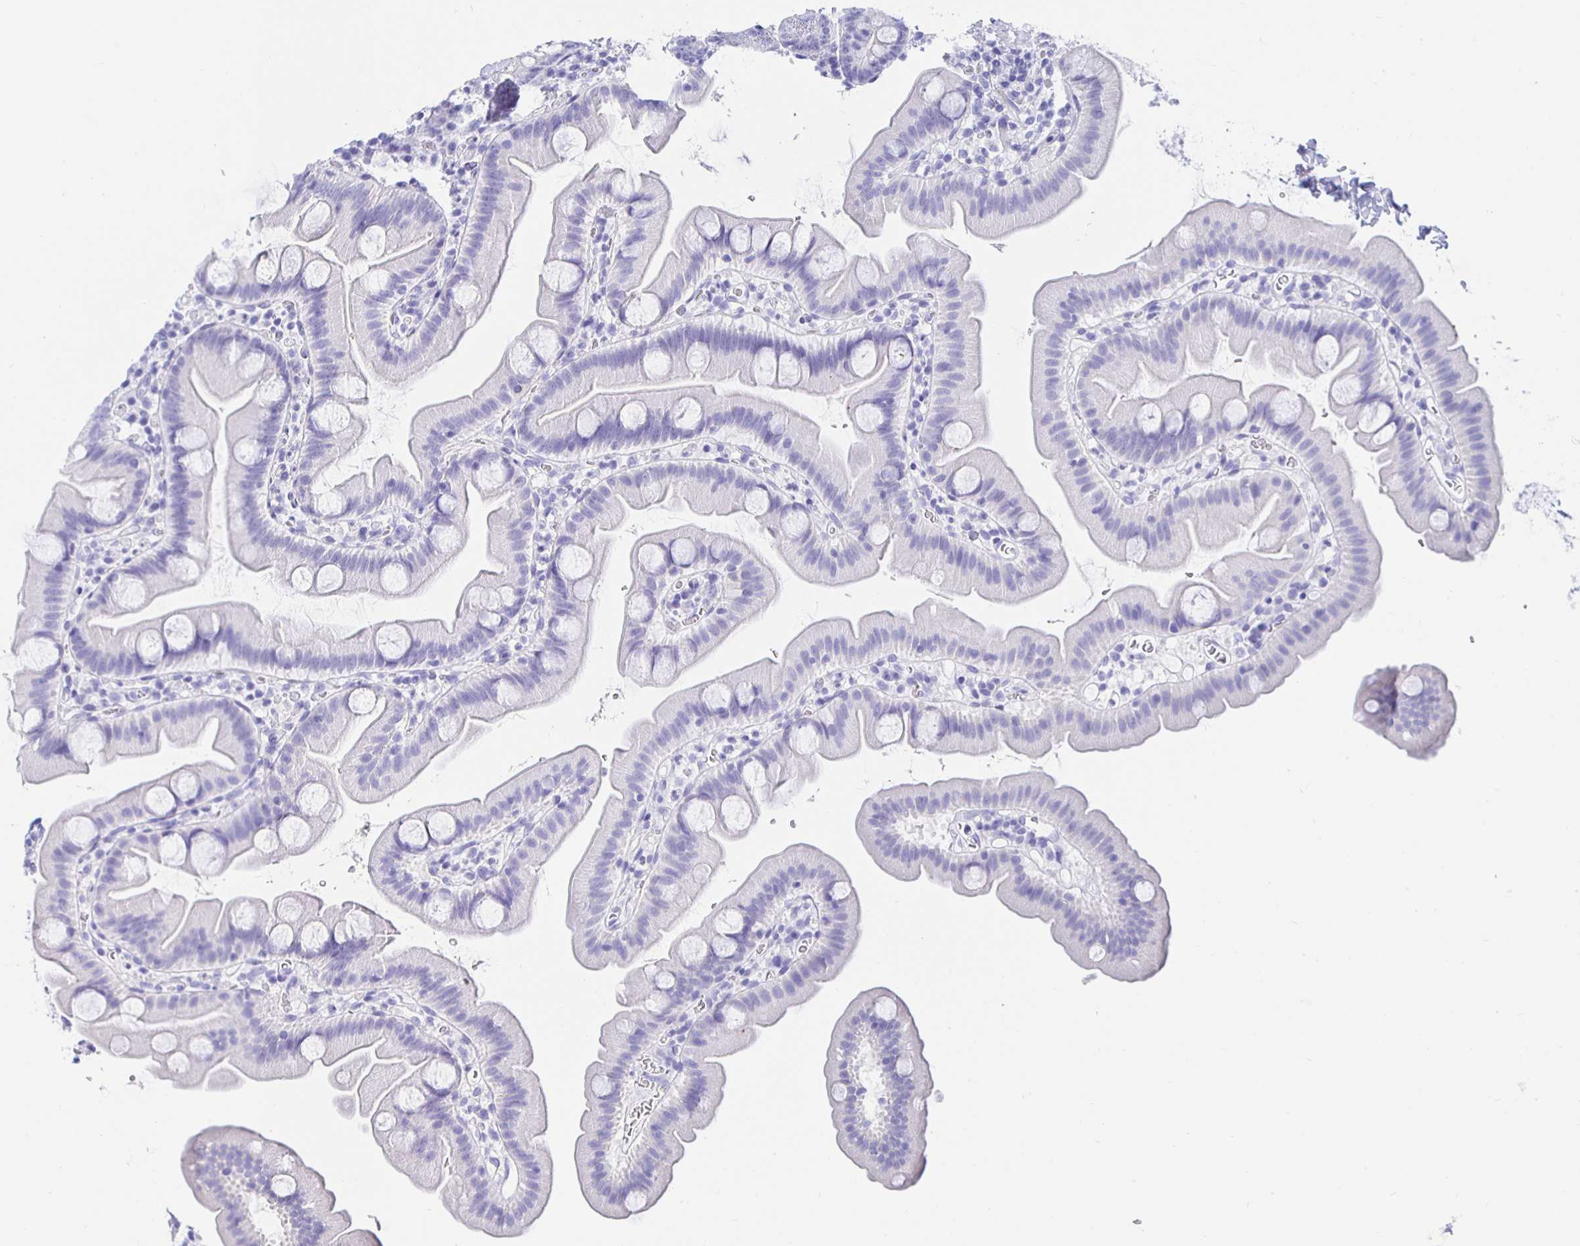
{"staining": {"intensity": "negative", "quantity": "none", "location": "none"}, "tissue": "small intestine", "cell_type": "Glandular cells", "image_type": "normal", "snomed": [{"axis": "morphology", "description": "Normal tissue, NOS"}, {"axis": "topography", "description": "Small intestine"}], "caption": "Immunohistochemical staining of unremarkable human small intestine reveals no significant positivity in glandular cells. The staining was performed using DAB to visualize the protein expression in brown, while the nuclei were stained in blue with hematoxylin (Magnification: 20x).", "gene": "HSPA4L", "patient": {"sex": "female", "age": 68}}